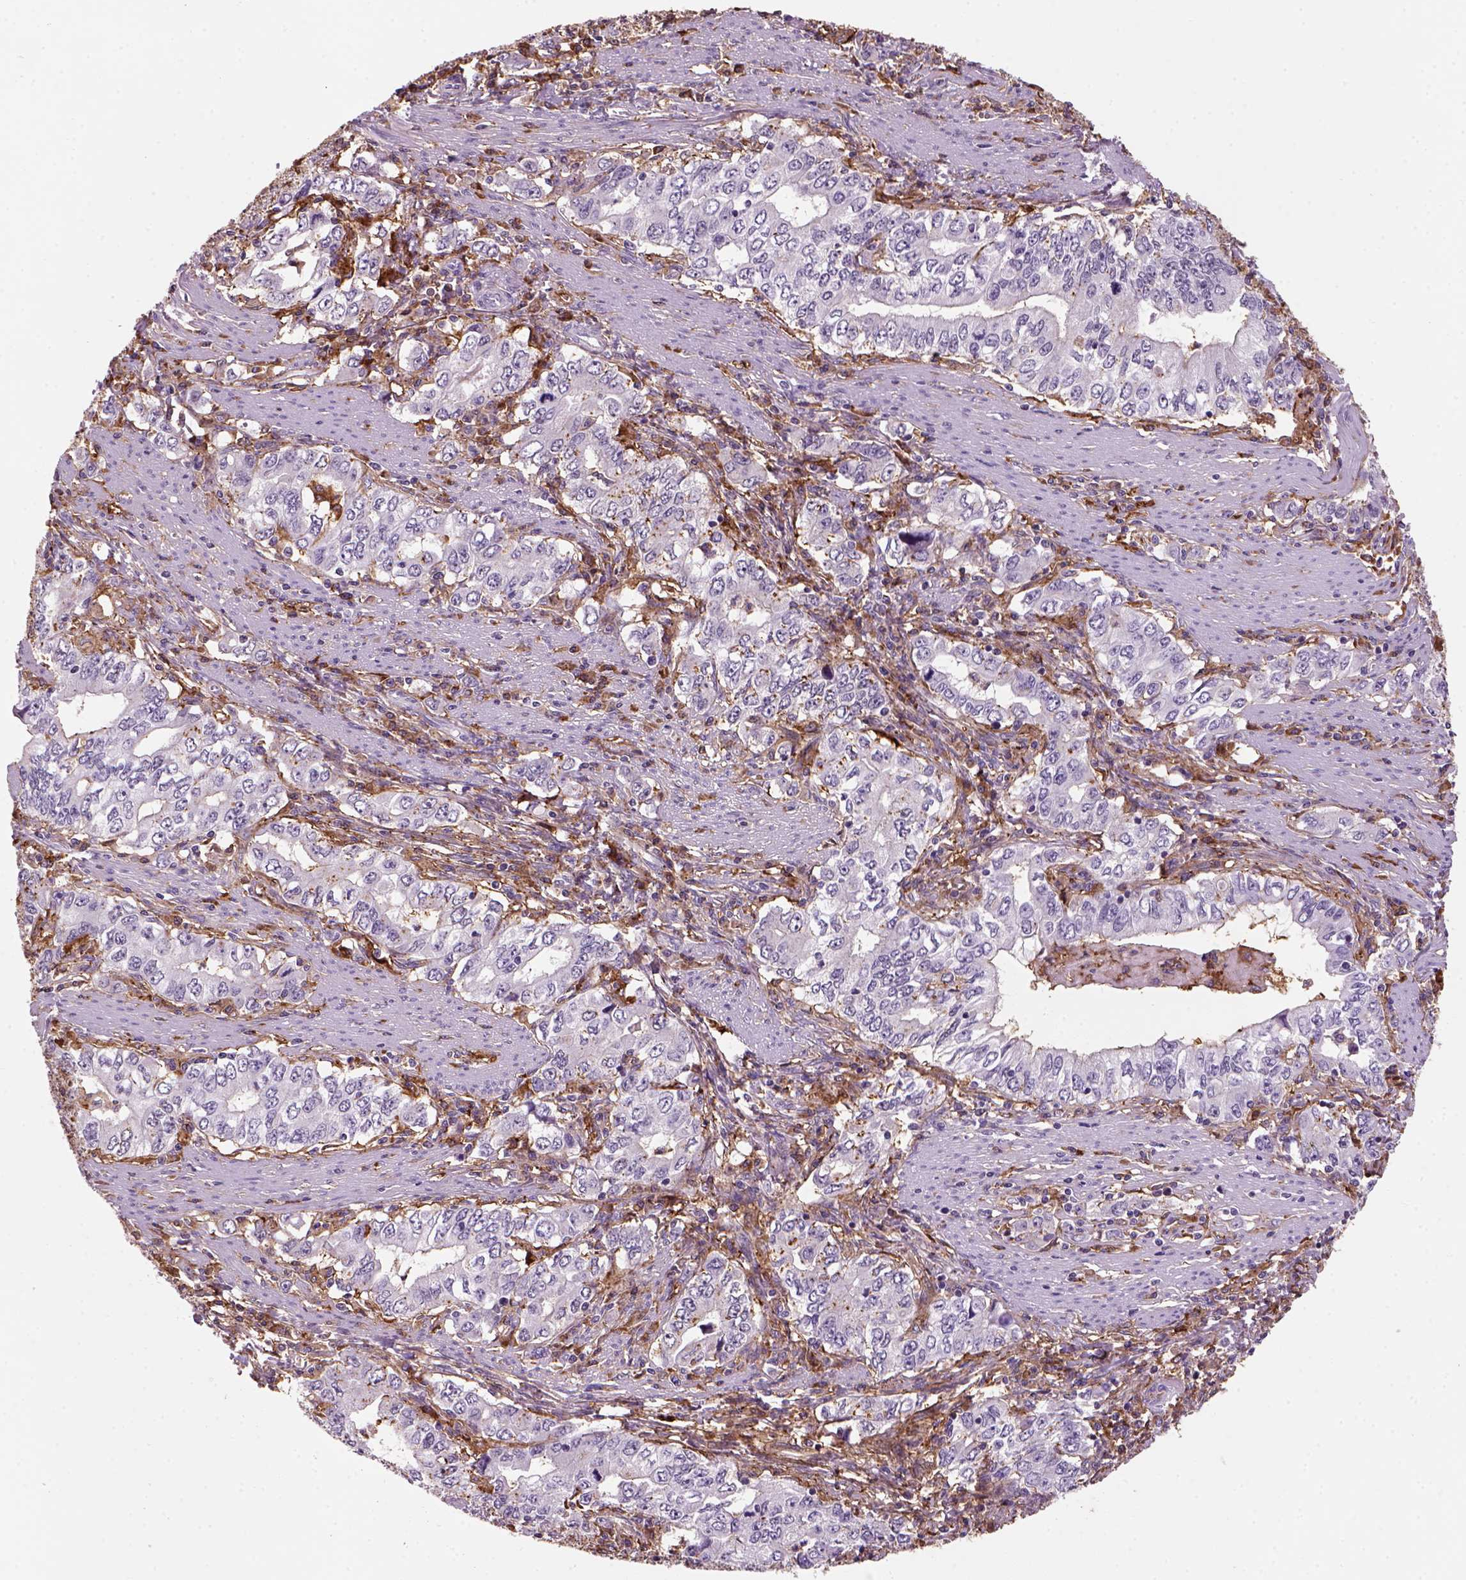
{"staining": {"intensity": "negative", "quantity": "none", "location": "none"}, "tissue": "stomach cancer", "cell_type": "Tumor cells", "image_type": "cancer", "snomed": [{"axis": "morphology", "description": "Adenocarcinoma, NOS"}, {"axis": "topography", "description": "Stomach, lower"}], "caption": "DAB (3,3'-diaminobenzidine) immunohistochemical staining of human stomach cancer shows no significant expression in tumor cells.", "gene": "MARCKS", "patient": {"sex": "female", "age": 72}}